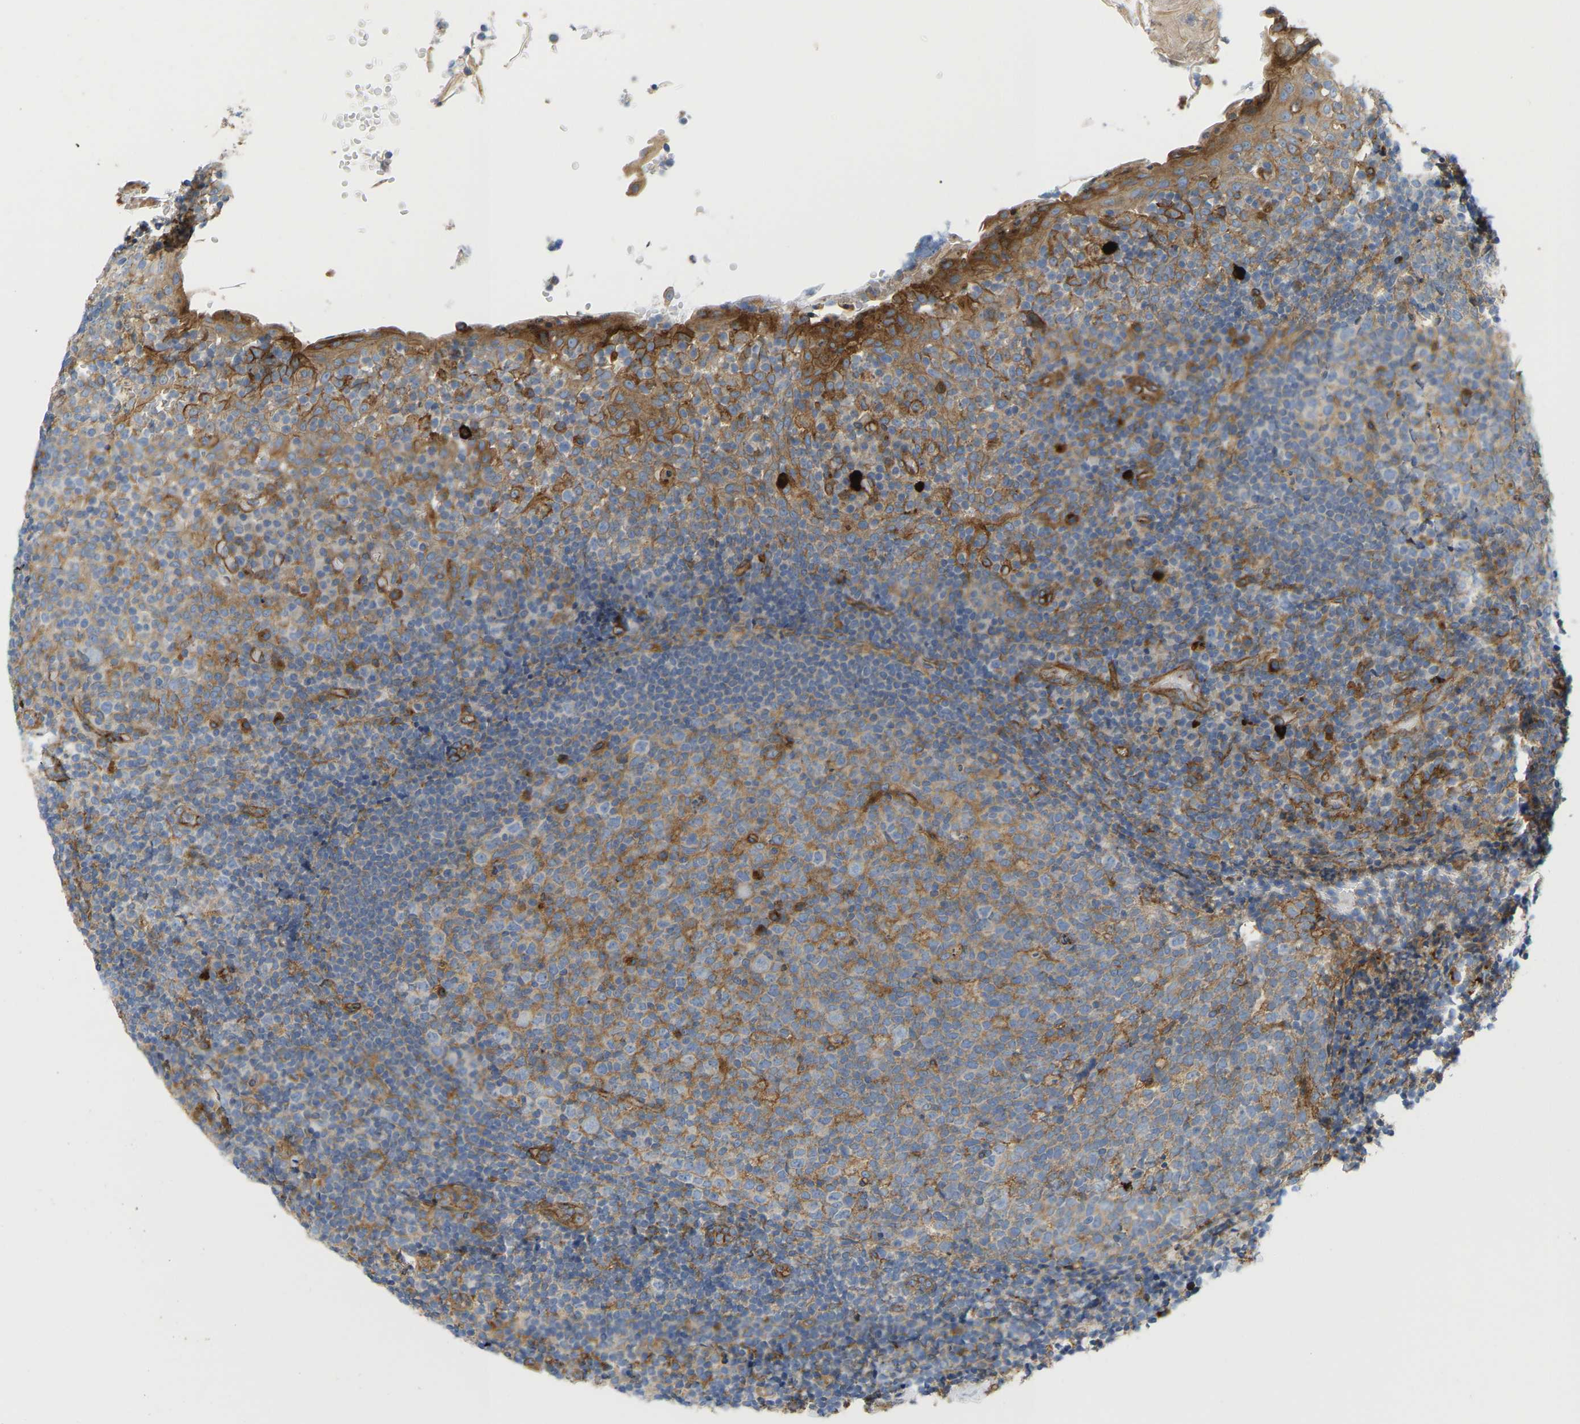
{"staining": {"intensity": "moderate", "quantity": "25%-75%", "location": "cytoplasmic/membranous"}, "tissue": "tonsil", "cell_type": "Germinal center cells", "image_type": "normal", "snomed": [{"axis": "morphology", "description": "Normal tissue, NOS"}, {"axis": "topography", "description": "Tonsil"}], "caption": "High-power microscopy captured an IHC micrograph of unremarkable tonsil, revealing moderate cytoplasmic/membranous expression in about 25%-75% of germinal center cells. Immunohistochemistry stains the protein in brown and the nuclei are stained blue.", "gene": "PICALM", "patient": {"sex": "female", "age": 19}}